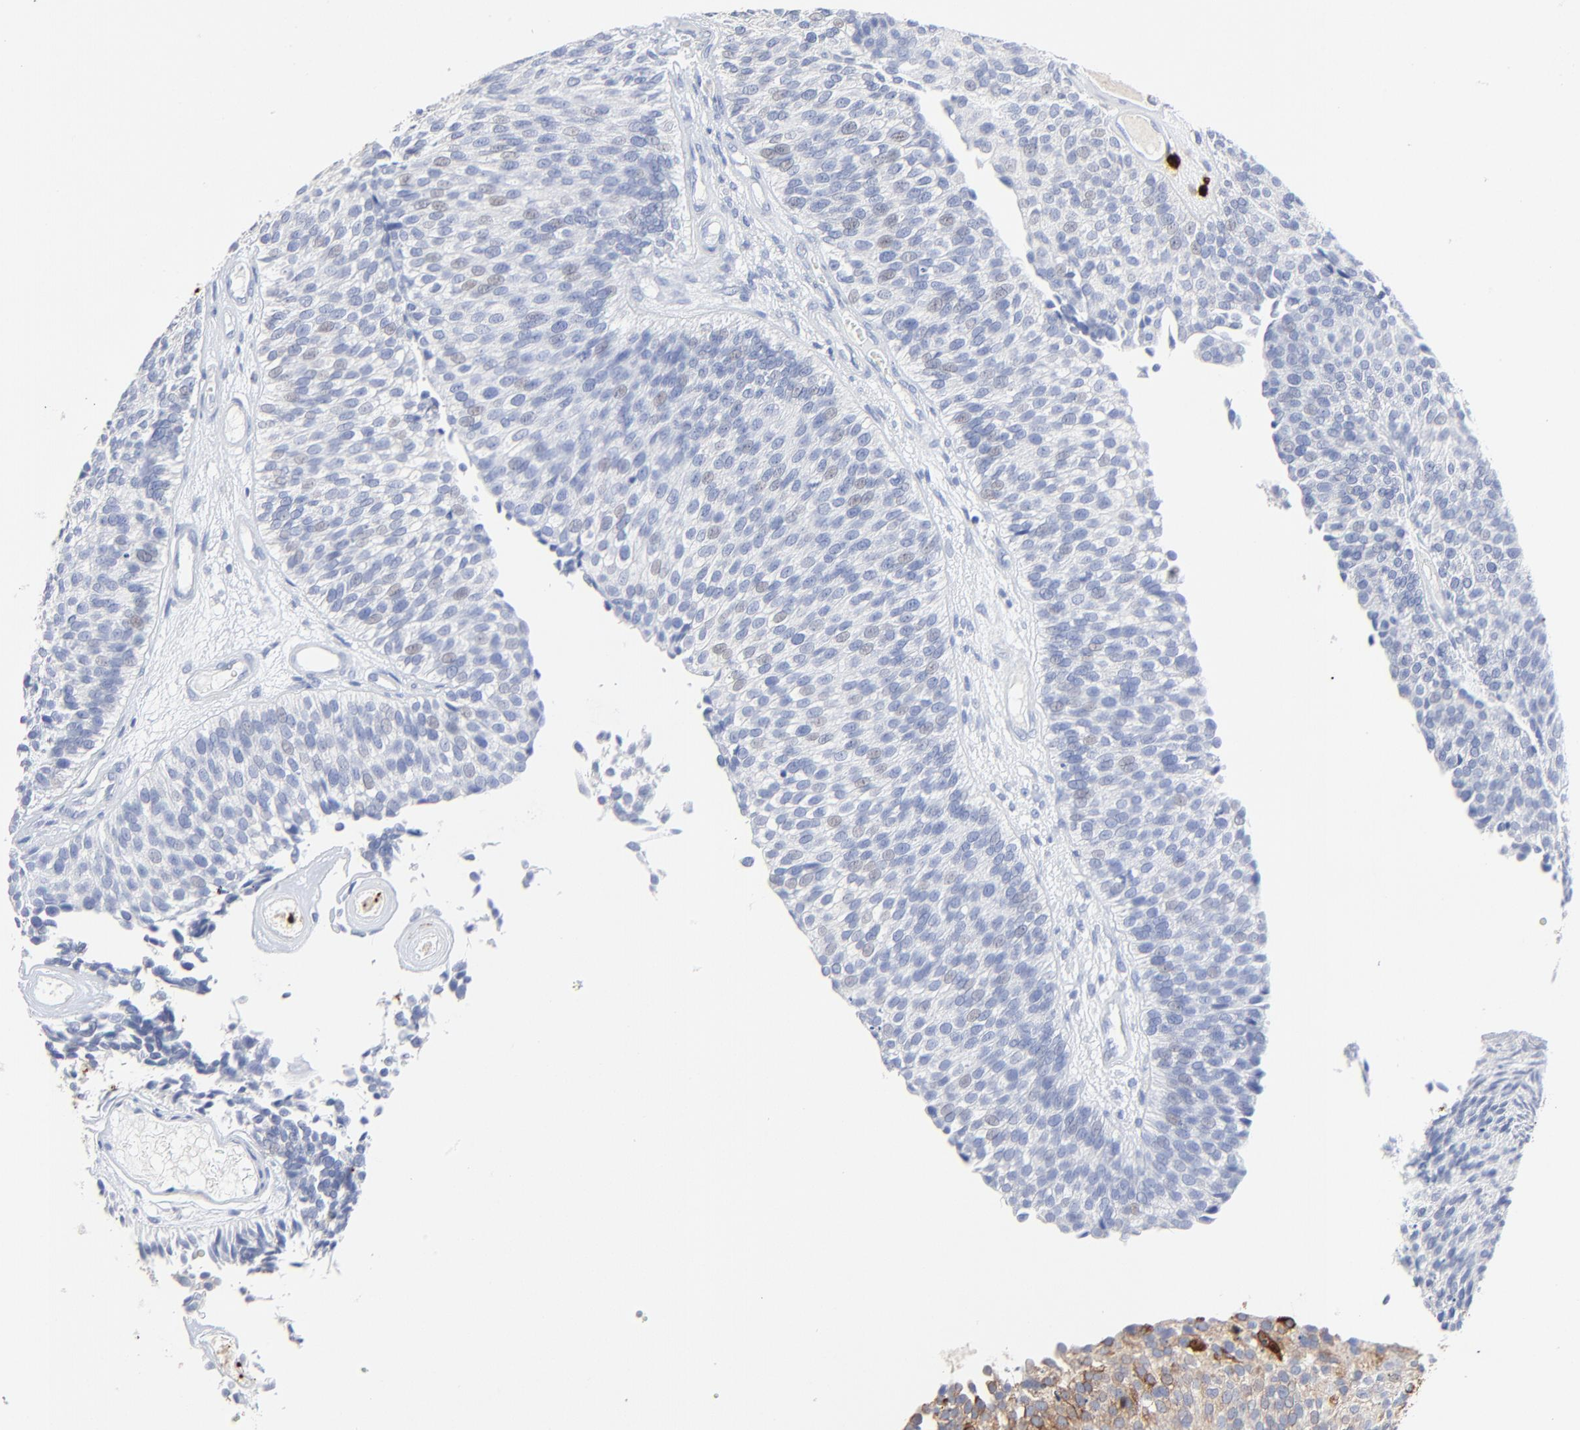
{"staining": {"intensity": "negative", "quantity": "none", "location": "none"}, "tissue": "urothelial cancer", "cell_type": "Tumor cells", "image_type": "cancer", "snomed": [{"axis": "morphology", "description": "Urothelial carcinoma, Low grade"}, {"axis": "topography", "description": "Urinary bladder"}], "caption": "This is an IHC micrograph of low-grade urothelial carcinoma. There is no expression in tumor cells.", "gene": "LCN2", "patient": {"sex": "male", "age": 84}}